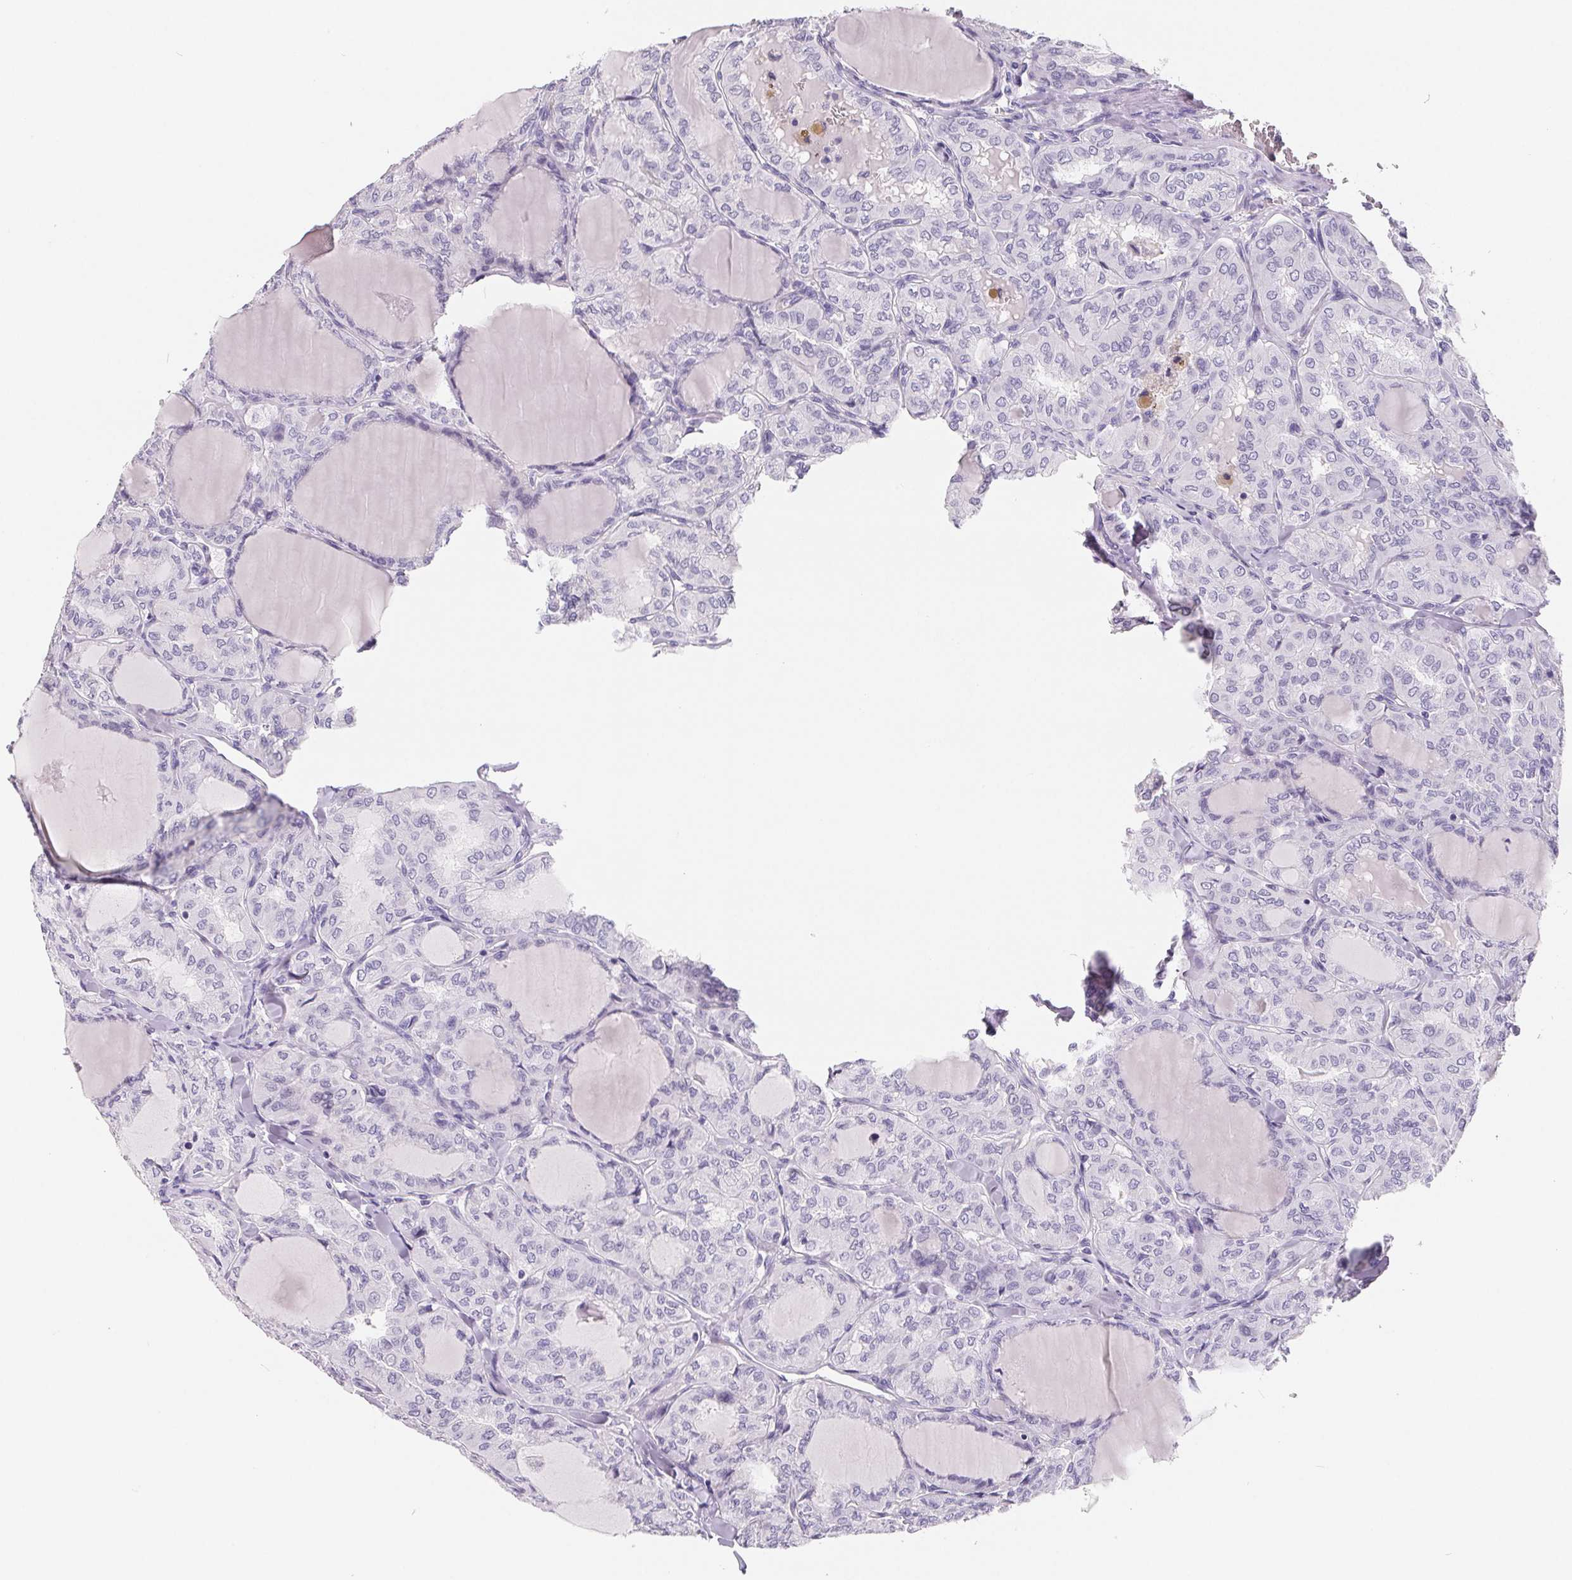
{"staining": {"intensity": "negative", "quantity": "none", "location": "none"}, "tissue": "thyroid cancer", "cell_type": "Tumor cells", "image_type": "cancer", "snomed": [{"axis": "morphology", "description": "Papillary adenocarcinoma, NOS"}, {"axis": "topography", "description": "Thyroid gland"}], "caption": "DAB (3,3'-diaminobenzidine) immunohistochemical staining of human papillary adenocarcinoma (thyroid) shows no significant expression in tumor cells.", "gene": "FDX1", "patient": {"sex": "male", "age": 20}}